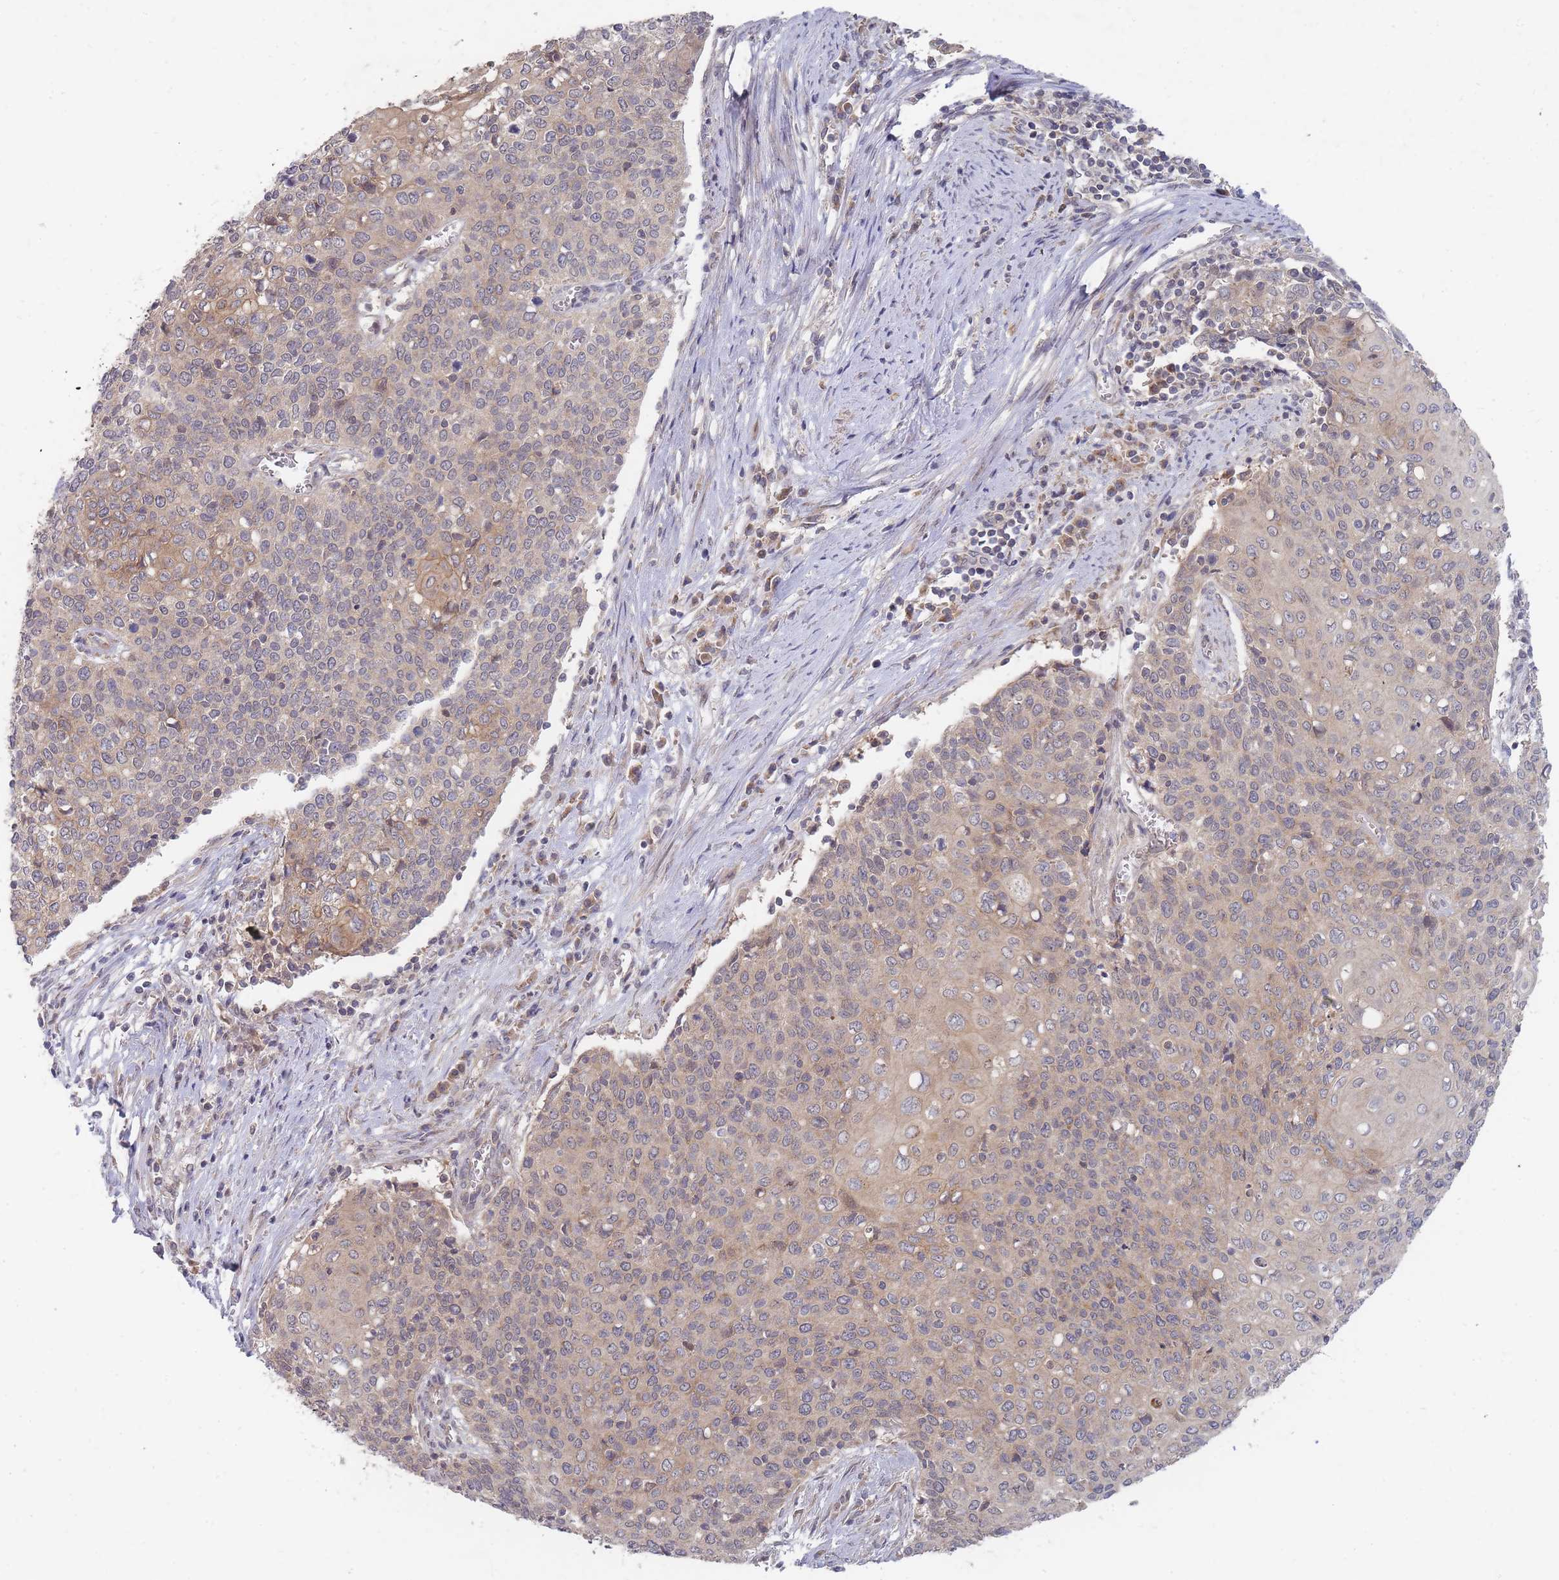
{"staining": {"intensity": "weak", "quantity": "25%-75%", "location": "cytoplasmic/membranous"}, "tissue": "cervical cancer", "cell_type": "Tumor cells", "image_type": "cancer", "snomed": [{"axis": "morphology", "description": "Squamous cell carcinoma, NOS"}, {"axis": "topography", "description": "Cervix"}], "caption": "Human cervical cancer (squamous cell carcinoma) stained for a protein (brown) demonstrates weak cytoplasmic/membranous positive expression in about 25%-75% of tumor cells.", "gene": "SLC35F5", "patient": {"sex": "female", "age": 39}}